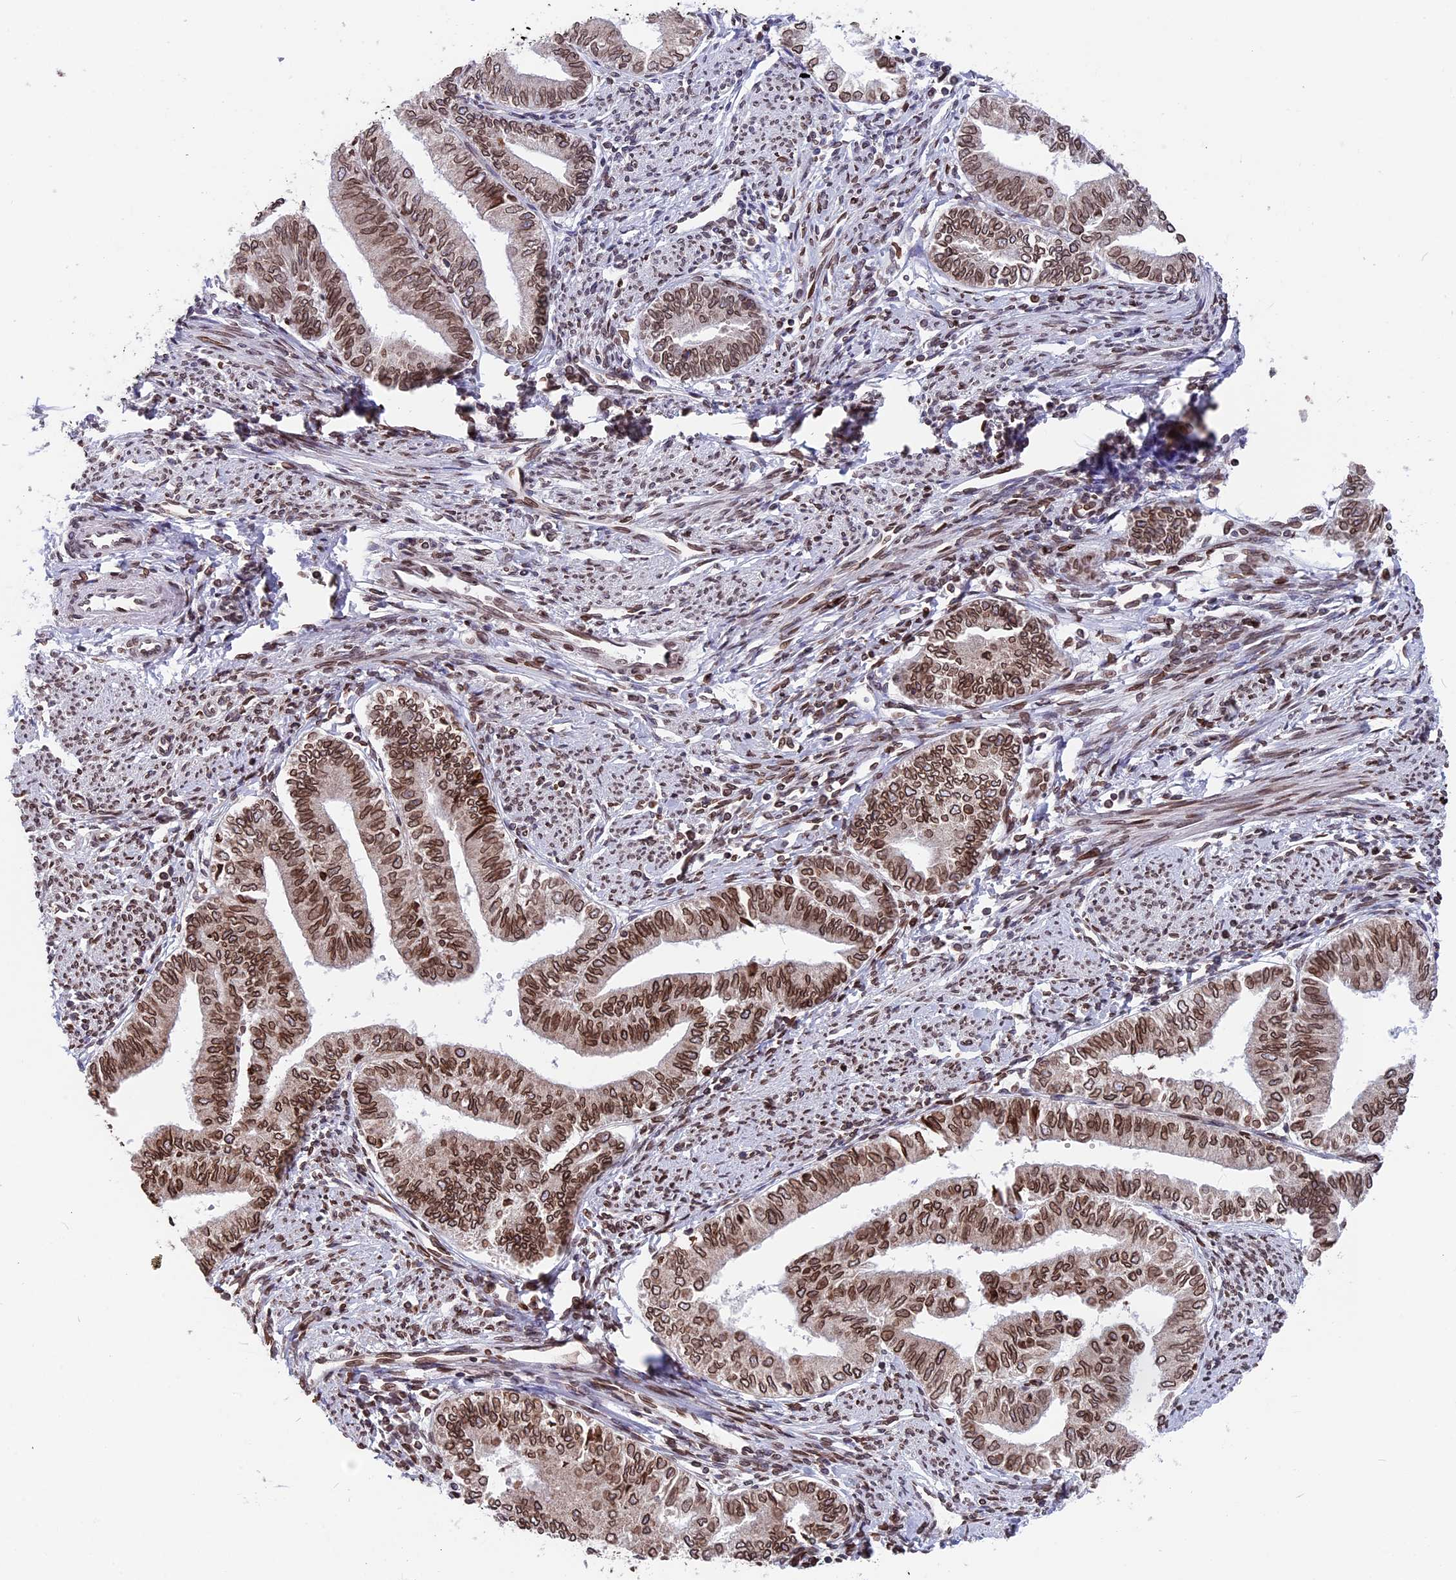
{"staining": {"intensity": "strong", "quantity": ">75%", "location": "cytoplasmic/membranous,nuclear"}, "tissue": "endometrial cancer", "cell_type": "Tumor cells", "image_type": "cancer", "snomed": [{"axis": "morphology", "description": "Adenocarcinoma, NOS"}, {"axis": "topography", "description": "Endometrium"}], "caption": "Brown immunohistochemical staining in human endometrial cancer (adenocarcinoma) exhibits strong cytoplasmic/membranous and nuclear expression in about >75% of tumor cells. (Brightfield microscopy of DAB IHC at high magnification).", "gene": "PTCHD4", "patient": {"sex": "female", "age": 66}}